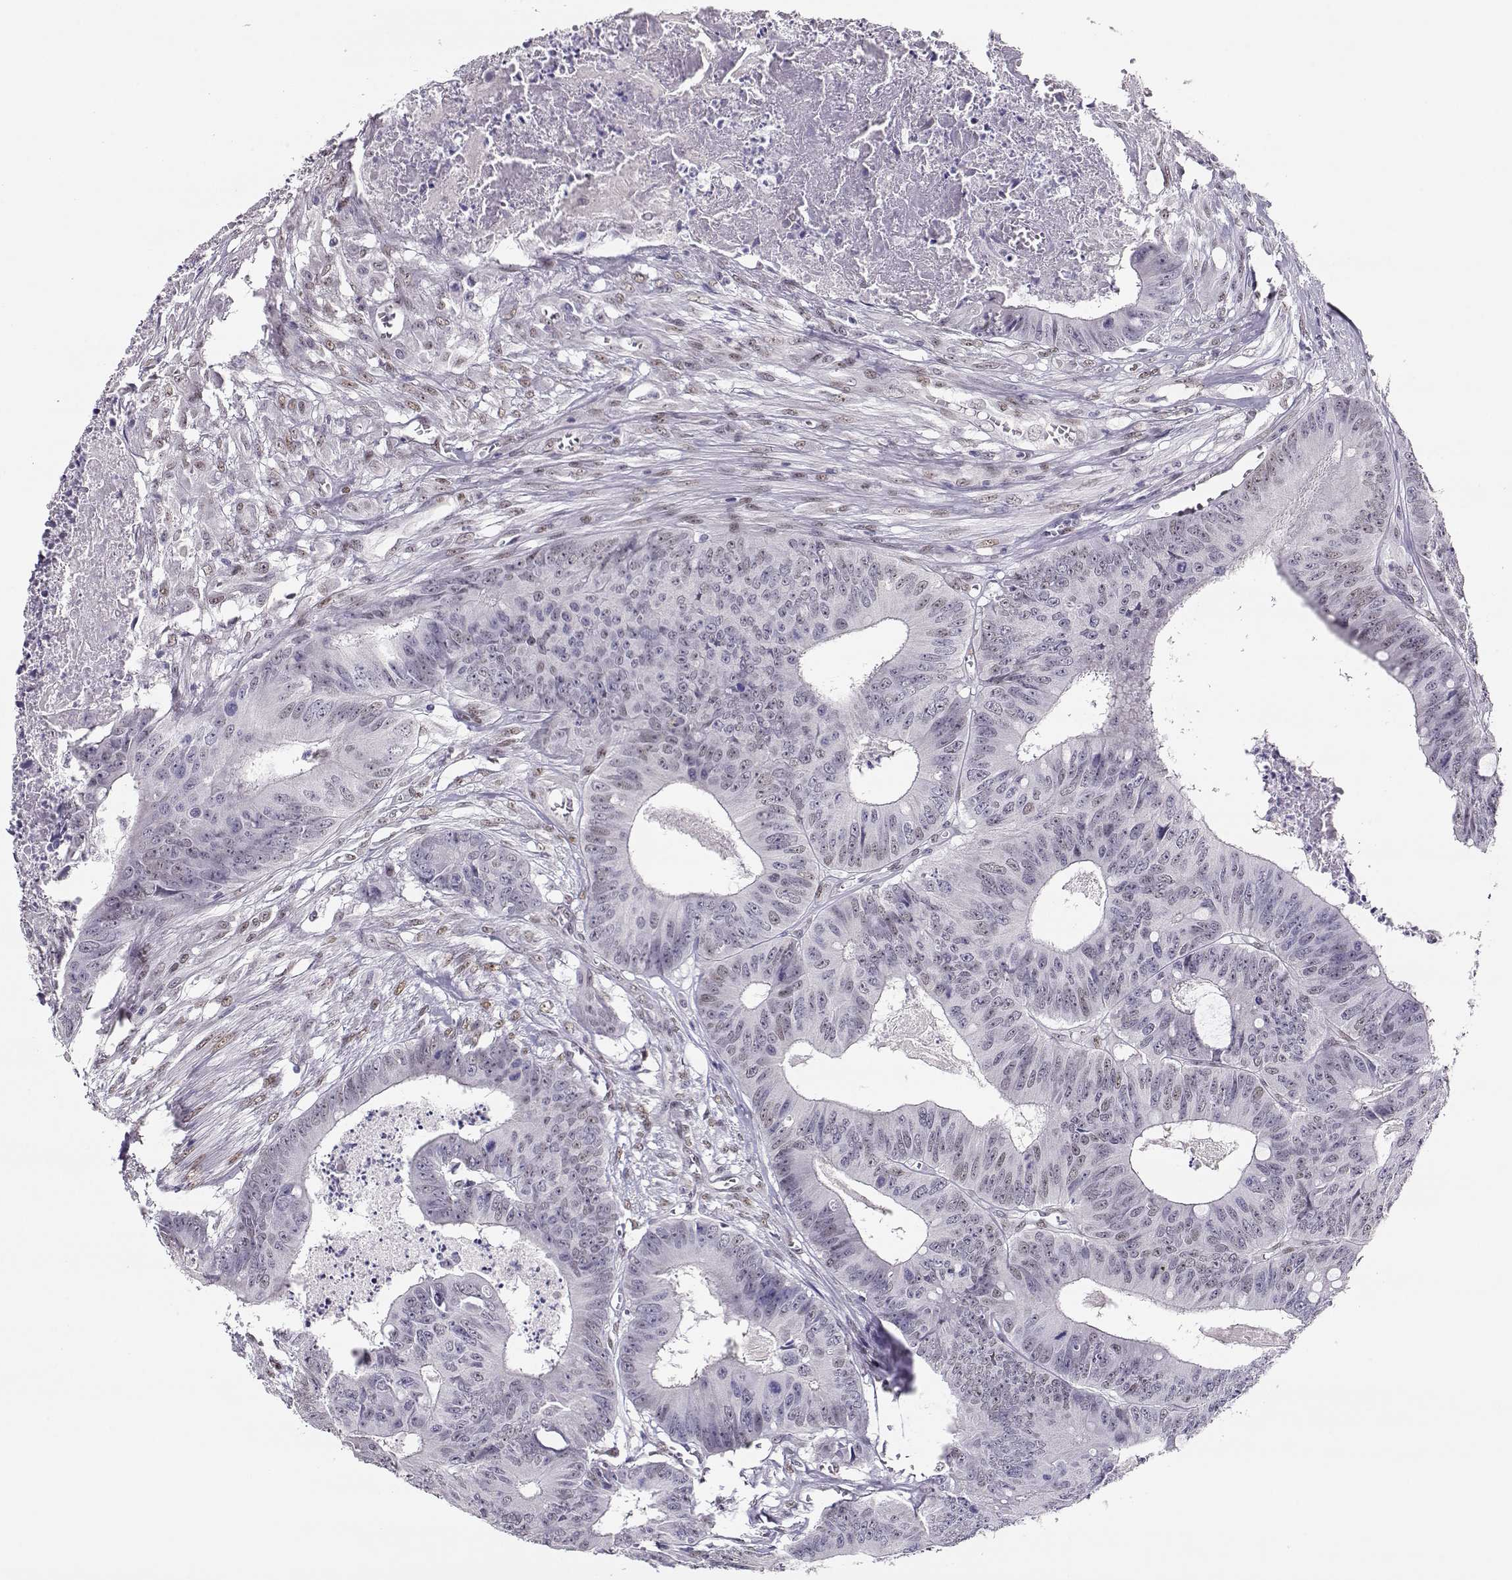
{"staining": {"intensity": "negative", "quantity": "none", "location": "none"}, "tissue": "colorectal cancer", "cell_type": "Tumor cells", "image_type": "cancer", "snomed": [{"axis": "morphology", "description": "Adenocarcinoma, NOS"}, {"axis": "topography", "description": "Colon"}], "caption": "DAB (3,3'-diaminobenzidine) immunohistochemical staining of human colorectal cancer (adenocarcinoma) exhibits no significant staining in tumor cells.", "gene": "POLI", "patient": {"sex": "male", "age": 84}}